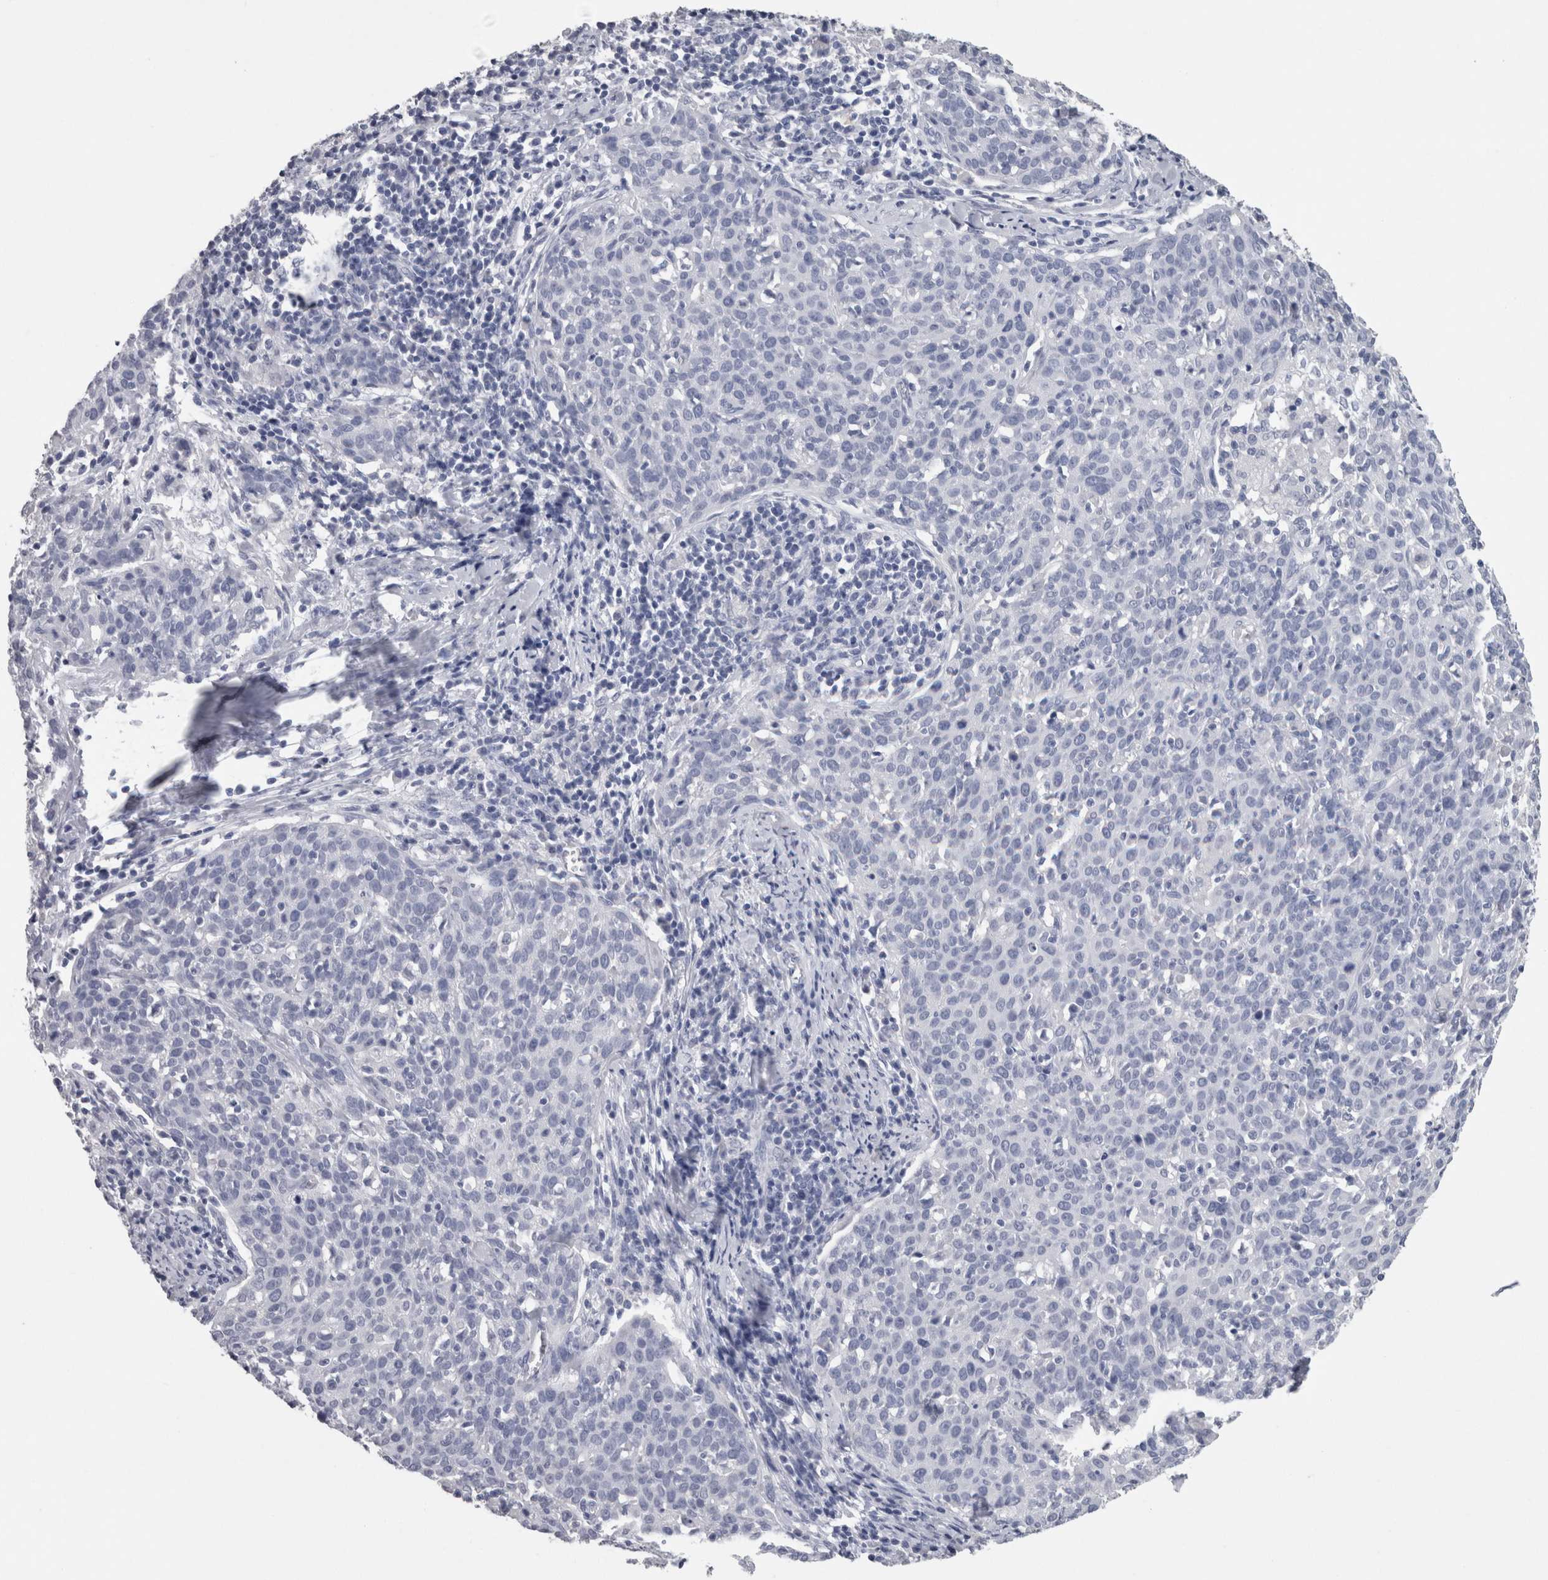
{"staining": {"intensity": "negative", "quantity": "none", "location": "none"}, "tissue": "cervical cancer", "cell_type": "Tumor cells", "image_type": "cancer", "snomed": [{"axis": "morphology", "description": "Squamous cell carcinoma, NOS"}, {"axis": "topography", "description": "Cervix"}], "caption": "Immunohistochemical staining of cervical squamous cell carcinoma demonstrates no significant expression in tumor cells.", "gene": "CA8", "patient": {"sex": "female", "age": 38}}